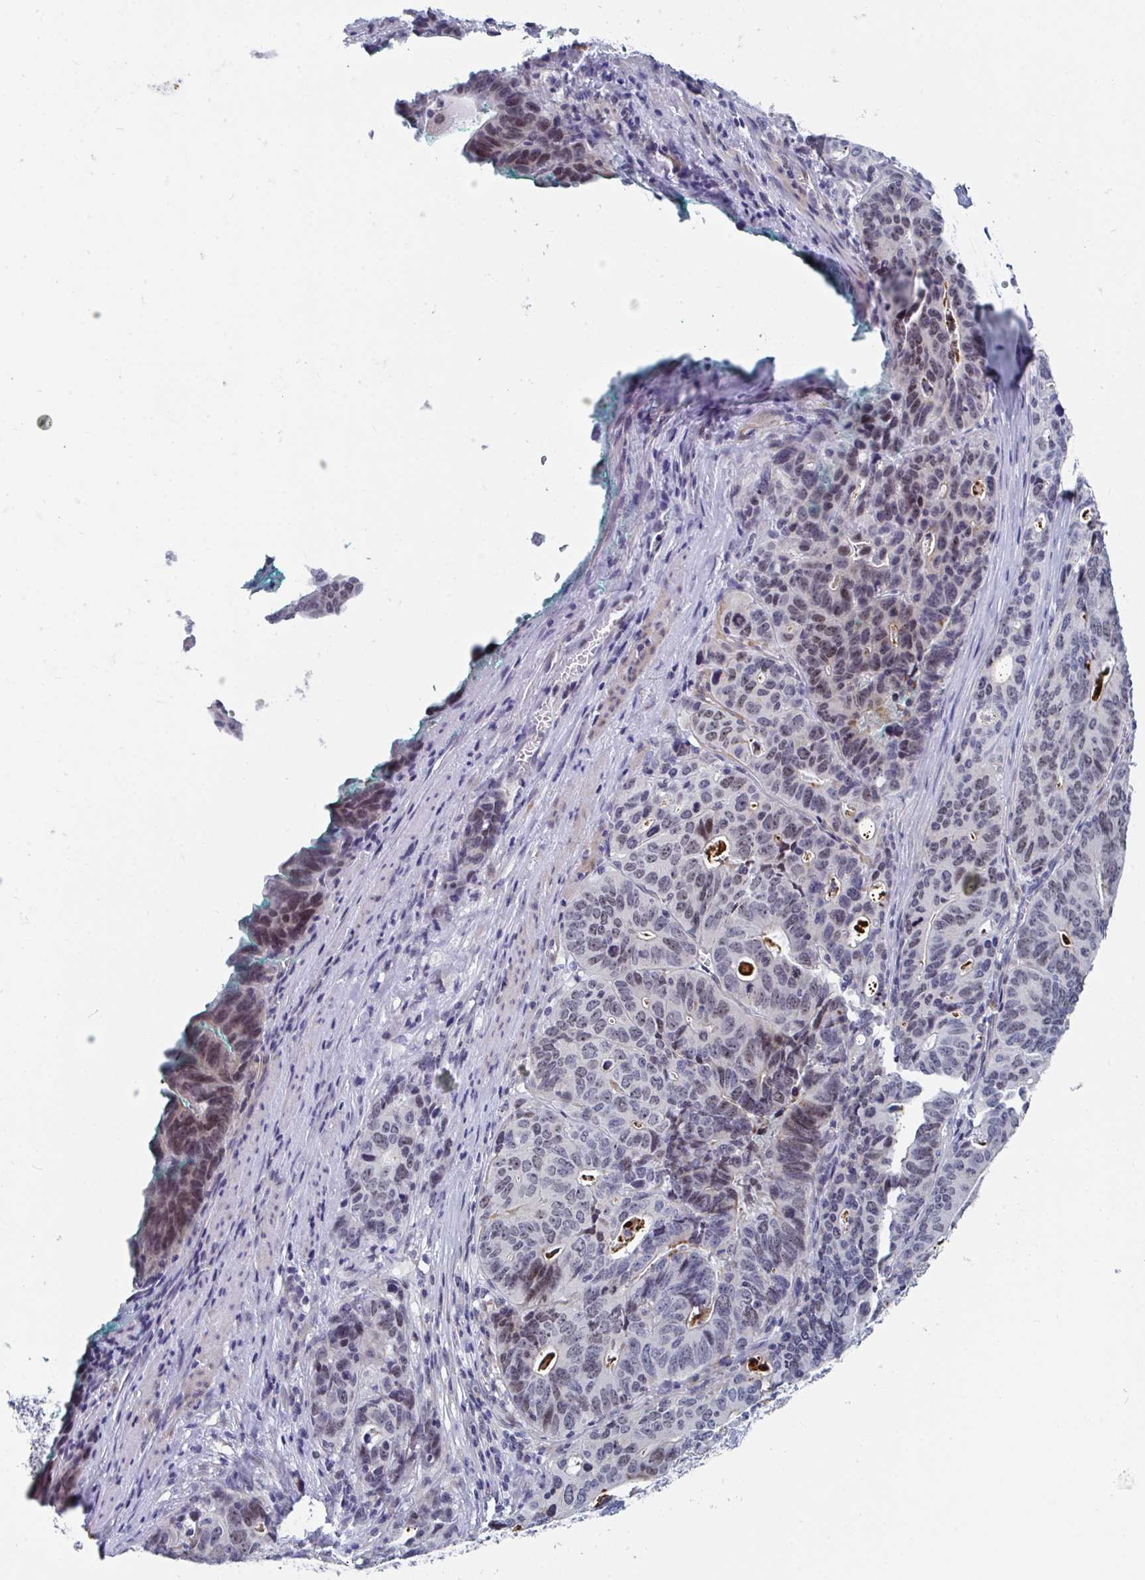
{"staining": {"intensity": "weak", "quantity": "25%-75%", "location": "nuclear"}, "tissue": "stomach cancer", "cell_type": "Tumor cells", "image_type": "cancer", "snomed": [{"axis": "morphology", "description": "Adenocarcinoma, NOS"}, {"axis": "topography", "description": "Stomach, upper"}], "caption": "A brown stain labels weak nuclear expression of a protein in human stomach cancer (adenocarcinoma) tumor cells.", "gene": "CENPT", "patient": {"sex": "female", "age": 67}}